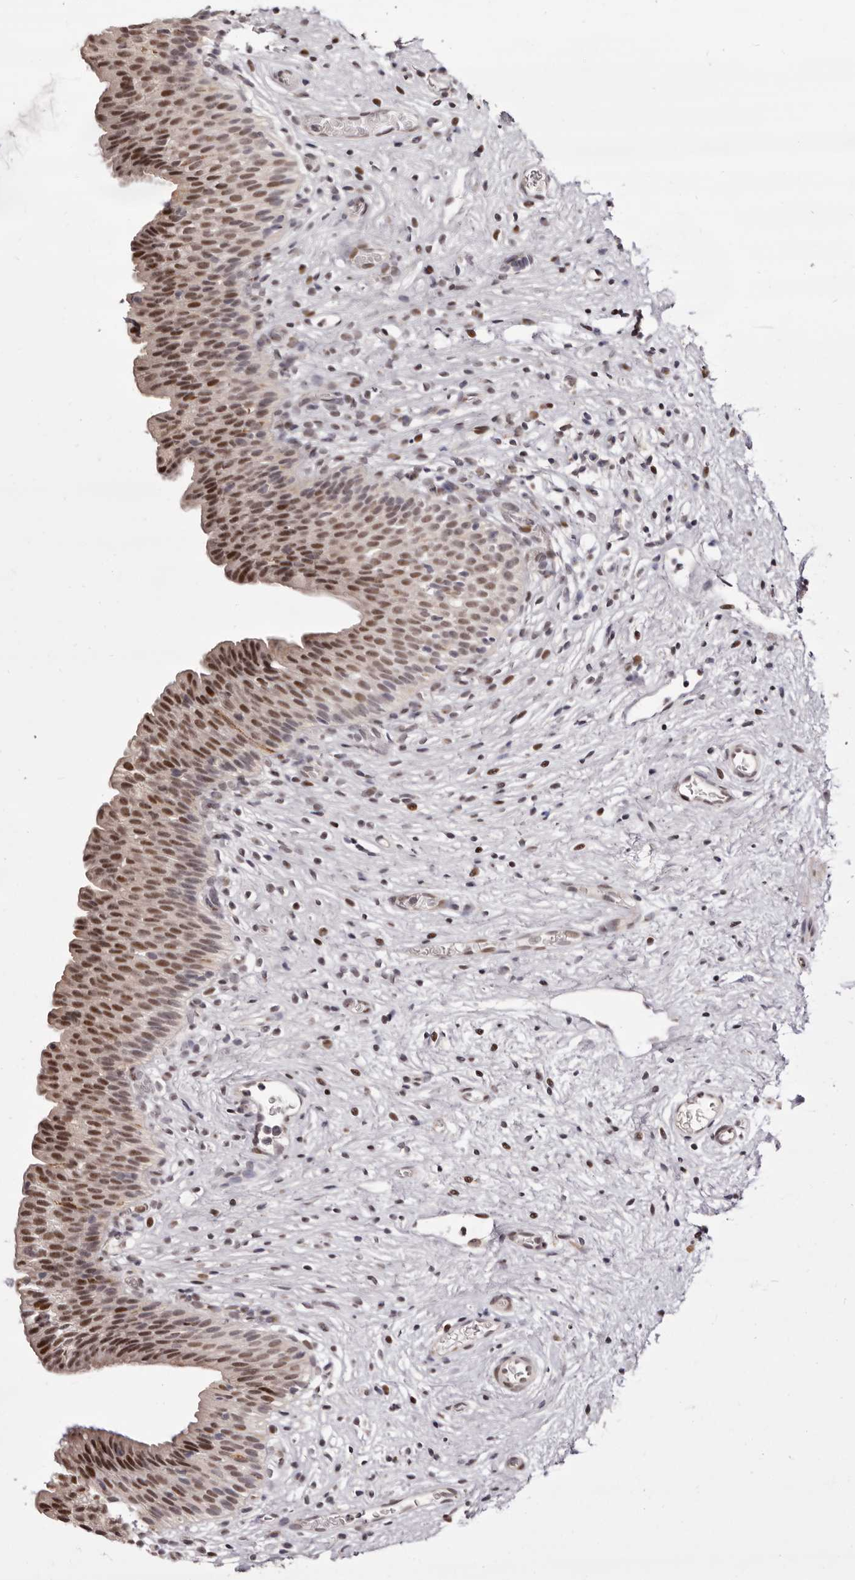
{"staining": {"intensity": "moderate", "quantity": ">75%", "location": "cytoplasmic/membranous,nuclear"}, "tissue": "urinary bladder", "cell_type": "Urothelial cells", "image_type": "normal", "snomed": [{"axis": "morphology", "description": "Normal tissue, NOS"}, {"axis": "topography", "description": "Urinary bladder"}], "caption": "An IHC image of benign tissue is shown. Protein staining in brown highlights moderate cytoplasmic/membranous,nuclear positivity in urinary bladder within urothelial cells. Using DAB (brown) and hematoxylin (blue) stains, captured at high magnification using brightfield microscopy.", "gene": "ZNF326", "patient": {"sex": "male", "age": 1}}